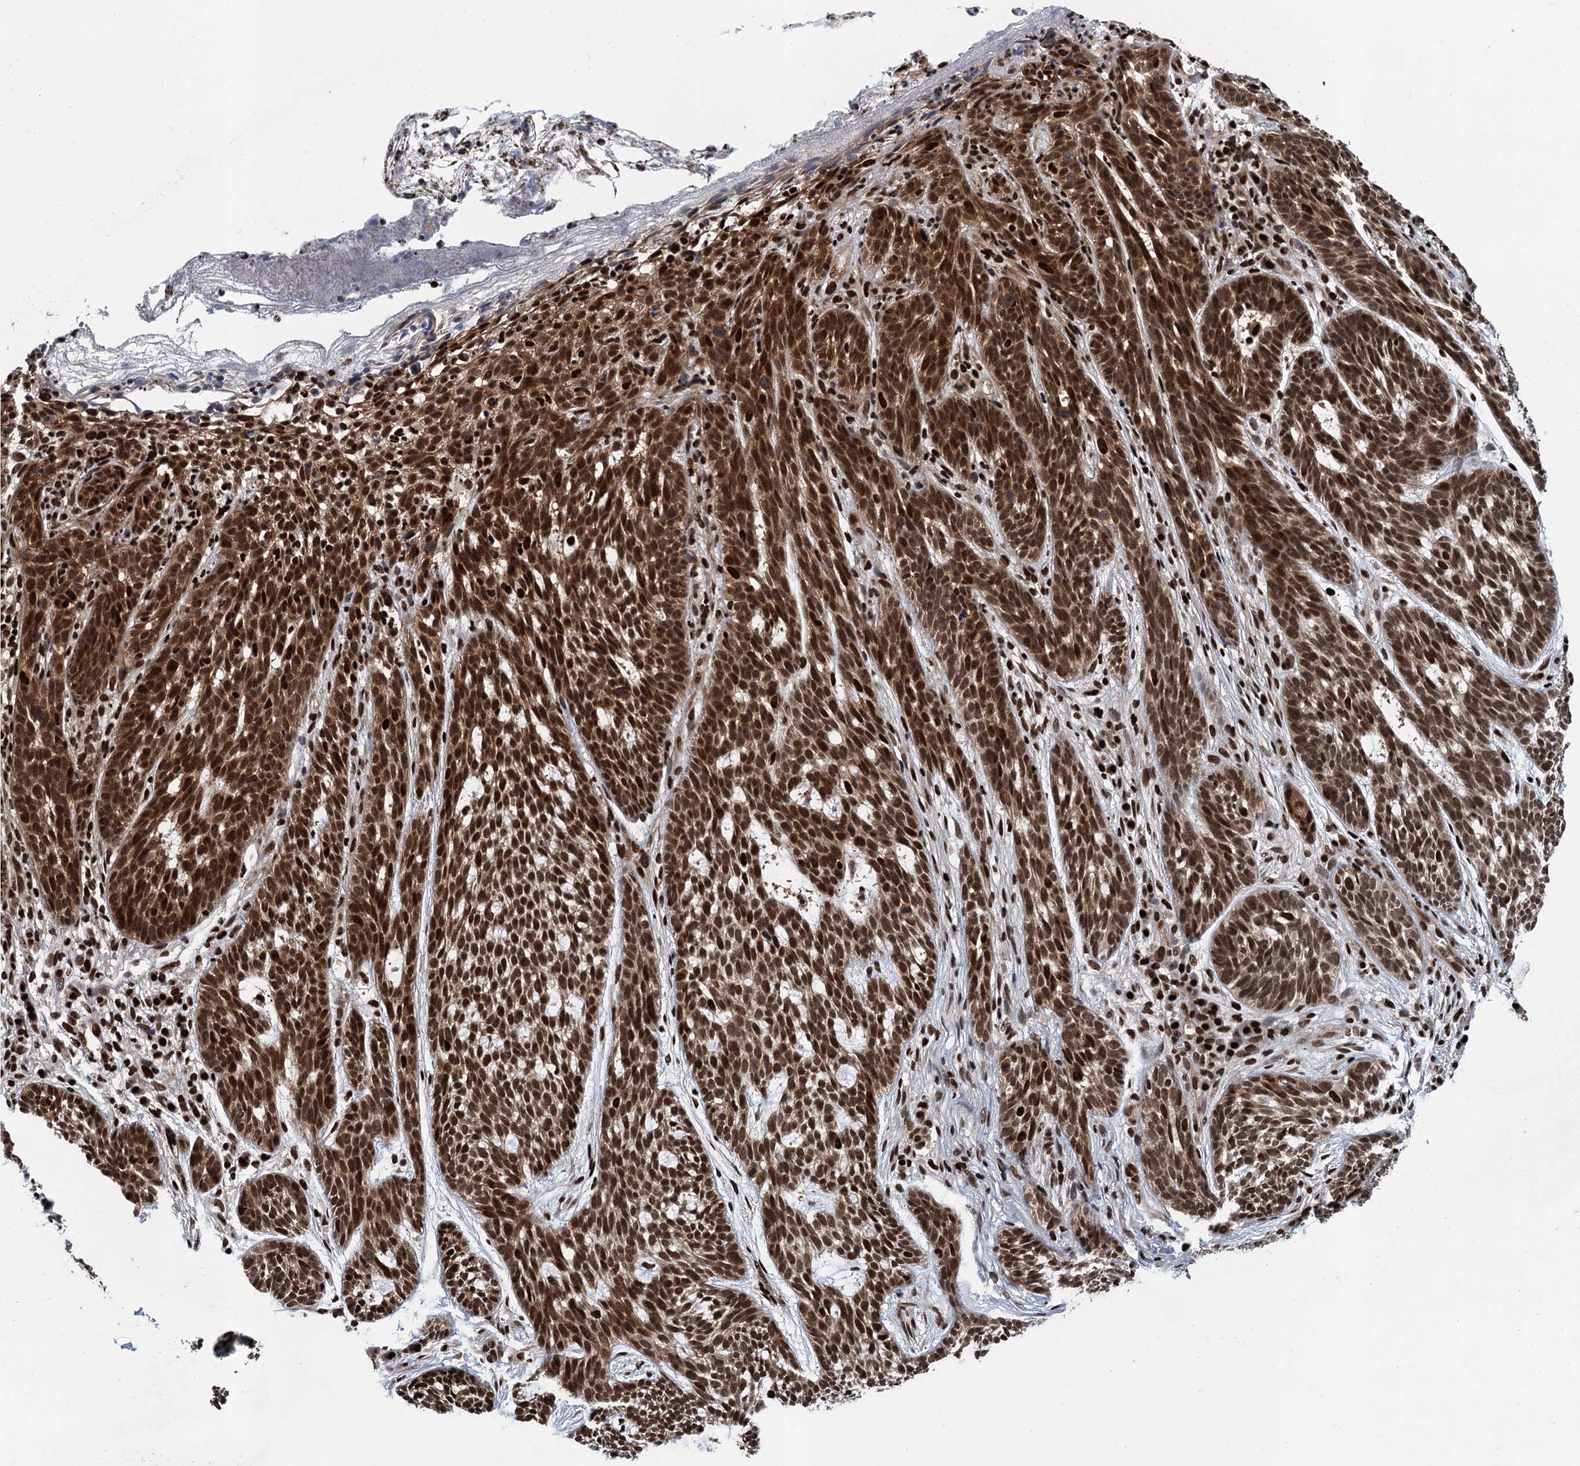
{"staining": {"intensity": "strong", "quantity": ">75%", "location": "nuclear"}, "tissue": "skin cancer", "cell_type": "Tumor cells", "image_type": "cancer", "snomed": [{"axis": "morphology", "description": "Basal cell carcinoma"}, {"axis": "topography", "description": "Skin"}], "caption": "An immunohistochemistry (IHC) image of neoplastic tissue is shown. Protein staining in brown shows strong nuclear positivity in skin cancer (basal cell carcinoma) within tumor cells.", "gene": "PPP4R1", "patient": {"sex": "male", "age": 71}}